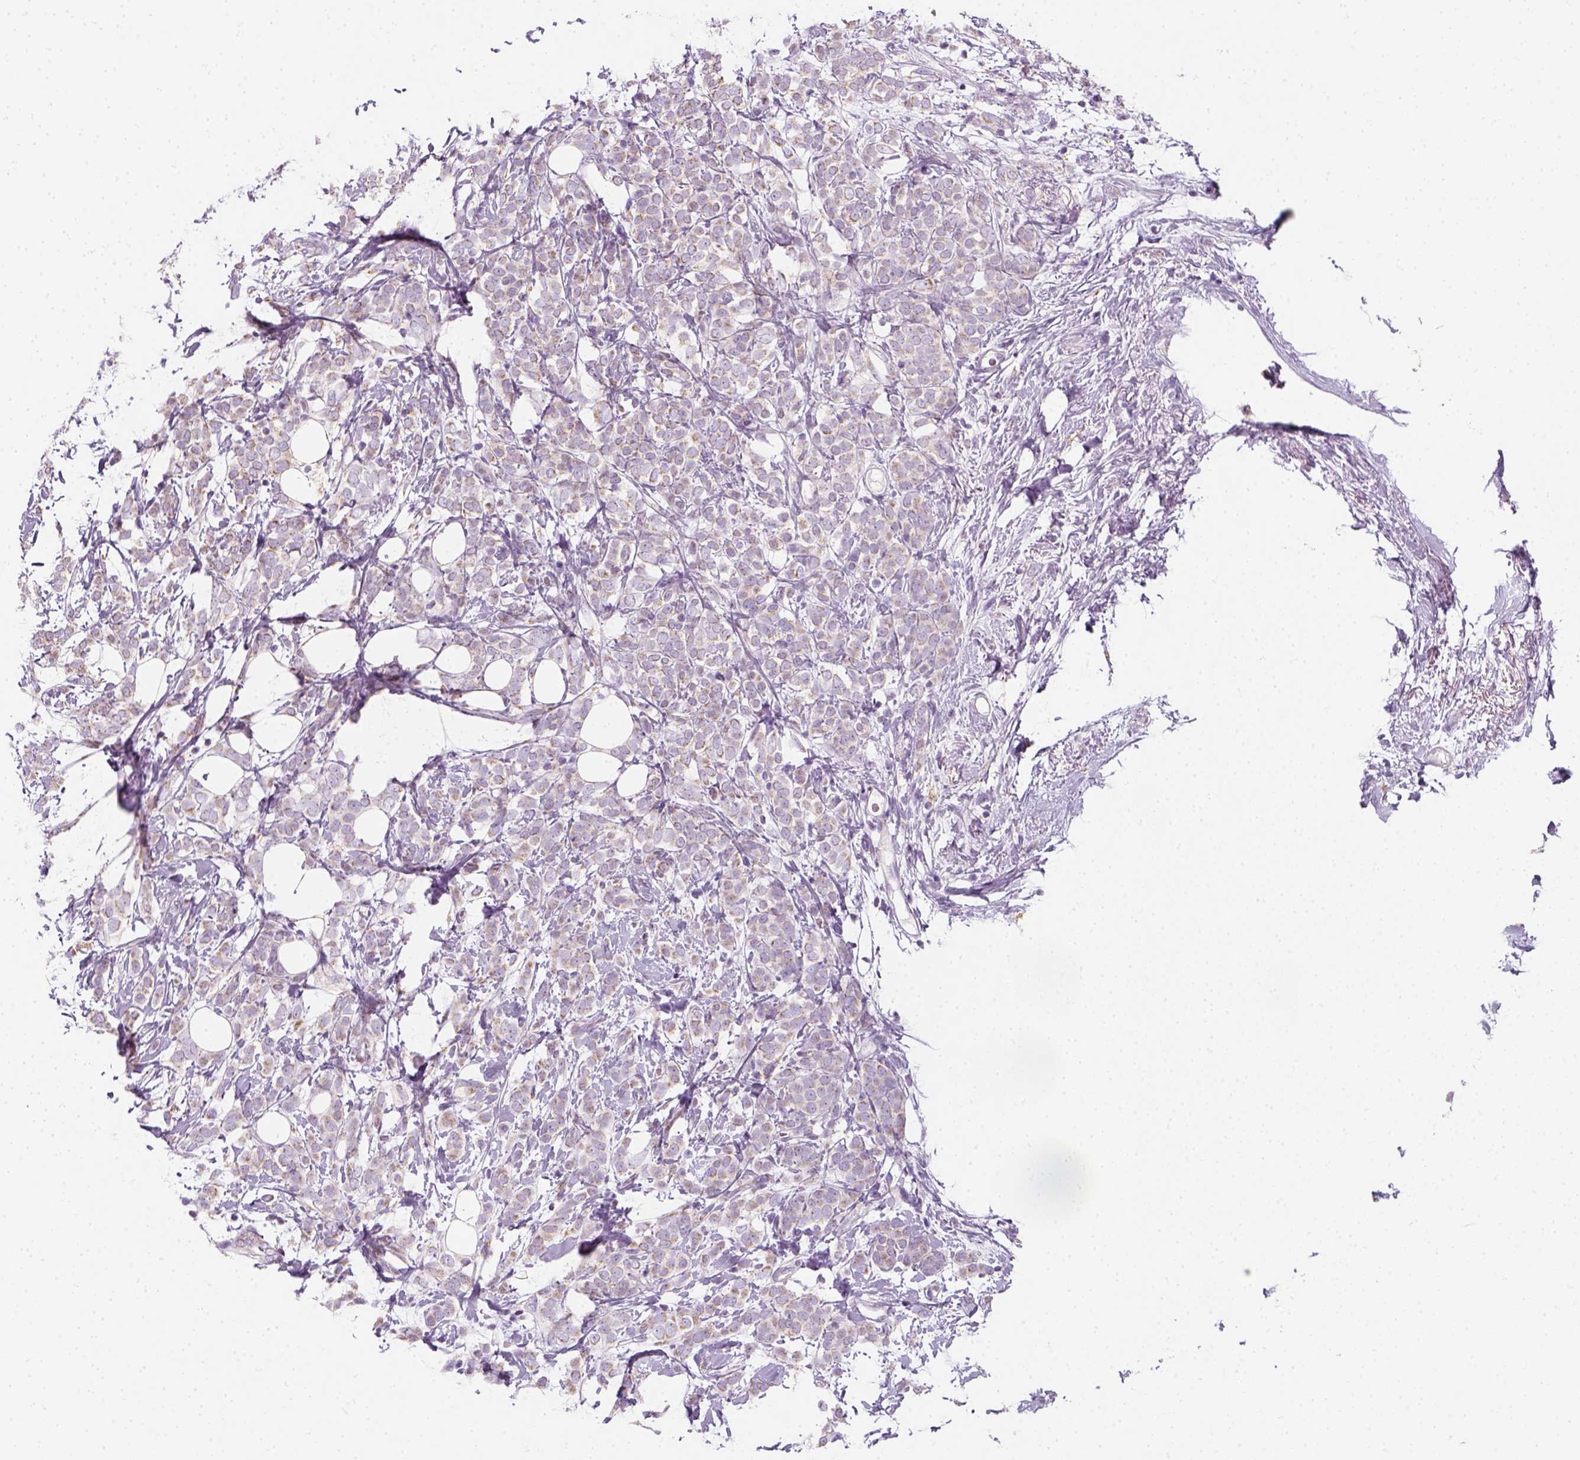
{"staining": {"intensity": "weak", "quantity": "25%-75%", "location": "cytoplasmic/membranous"}, "tissue": "breast cancer", "cell_type": "Tumor cells", "image_type": "cancer", "snomed": [{"axis": "morphology", "description": "Lobular carcinoma"}, {"axis": "topography", "description": "Breast"}], "caption": "Protein staining by immunohistochemistry shows weak cytoplasmic/membranous positivity in about 25%-75% of tumor cells in breast lobular carcinoma. The protein of interest is stained brown, and the nuclei are stained in blue (DAB IHC with brightfield microscopy, high magnification).", "gene": "AWAT2", "patient": {"sex": "female", "age": 49}}